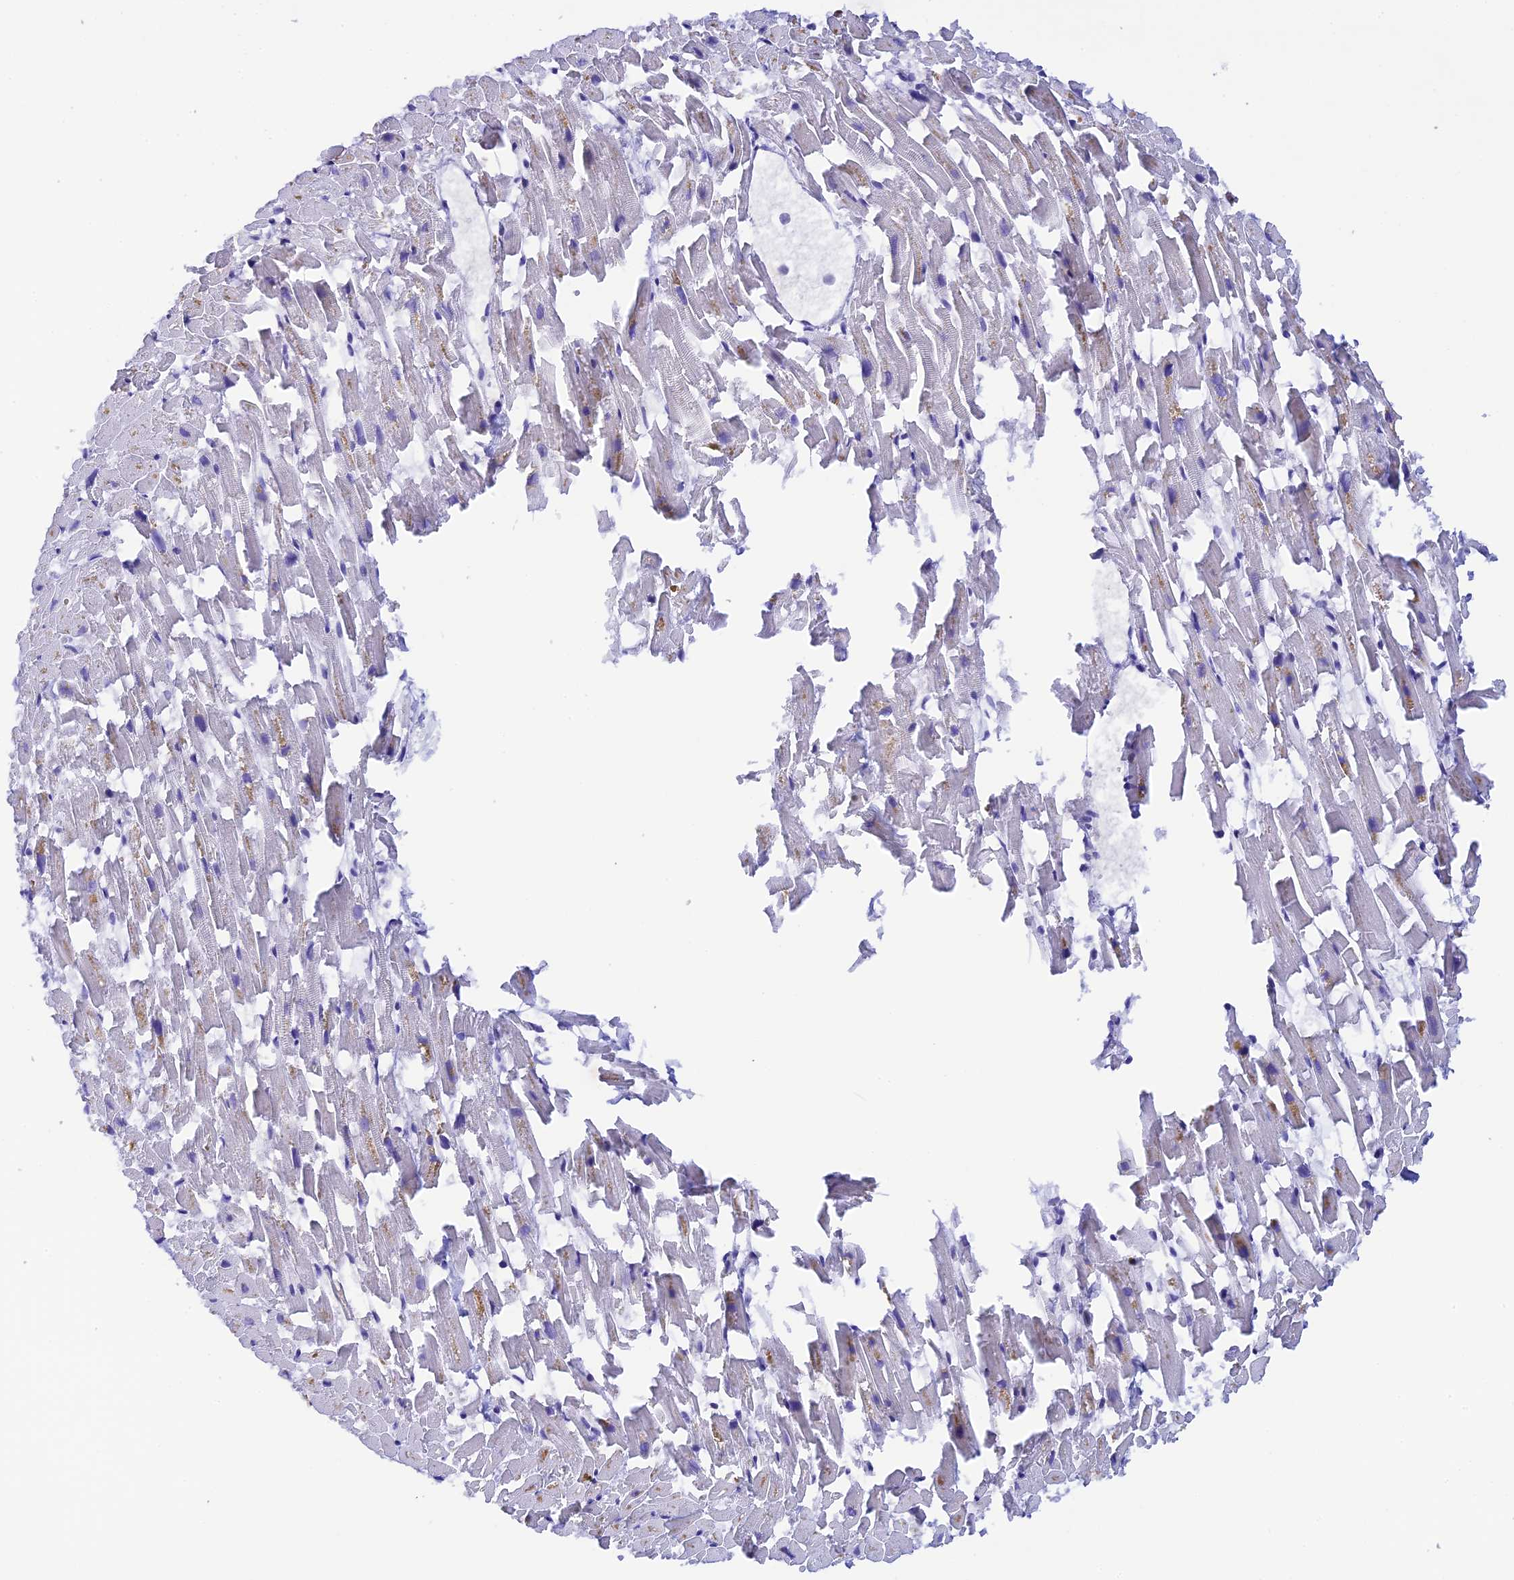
{"staining": {"intensity": "negative", "quantity": "none", "location": "none"}, "tissue": "heart muscle", "cell_type": "Cardiomyocytes", "image_type": "normal", "snomed": [{"axis": "morphology", "description": "Normal tissue, NOS"}, {"axis": "topography", "description": "Heart"}], "caption": "This is an IHC photomicrograph of unremarkable human heart muscle. There is no staining in cardiomyocytes.", "gene": "RASGEF1B", "patient": {"sex": "female", "age": 64}}